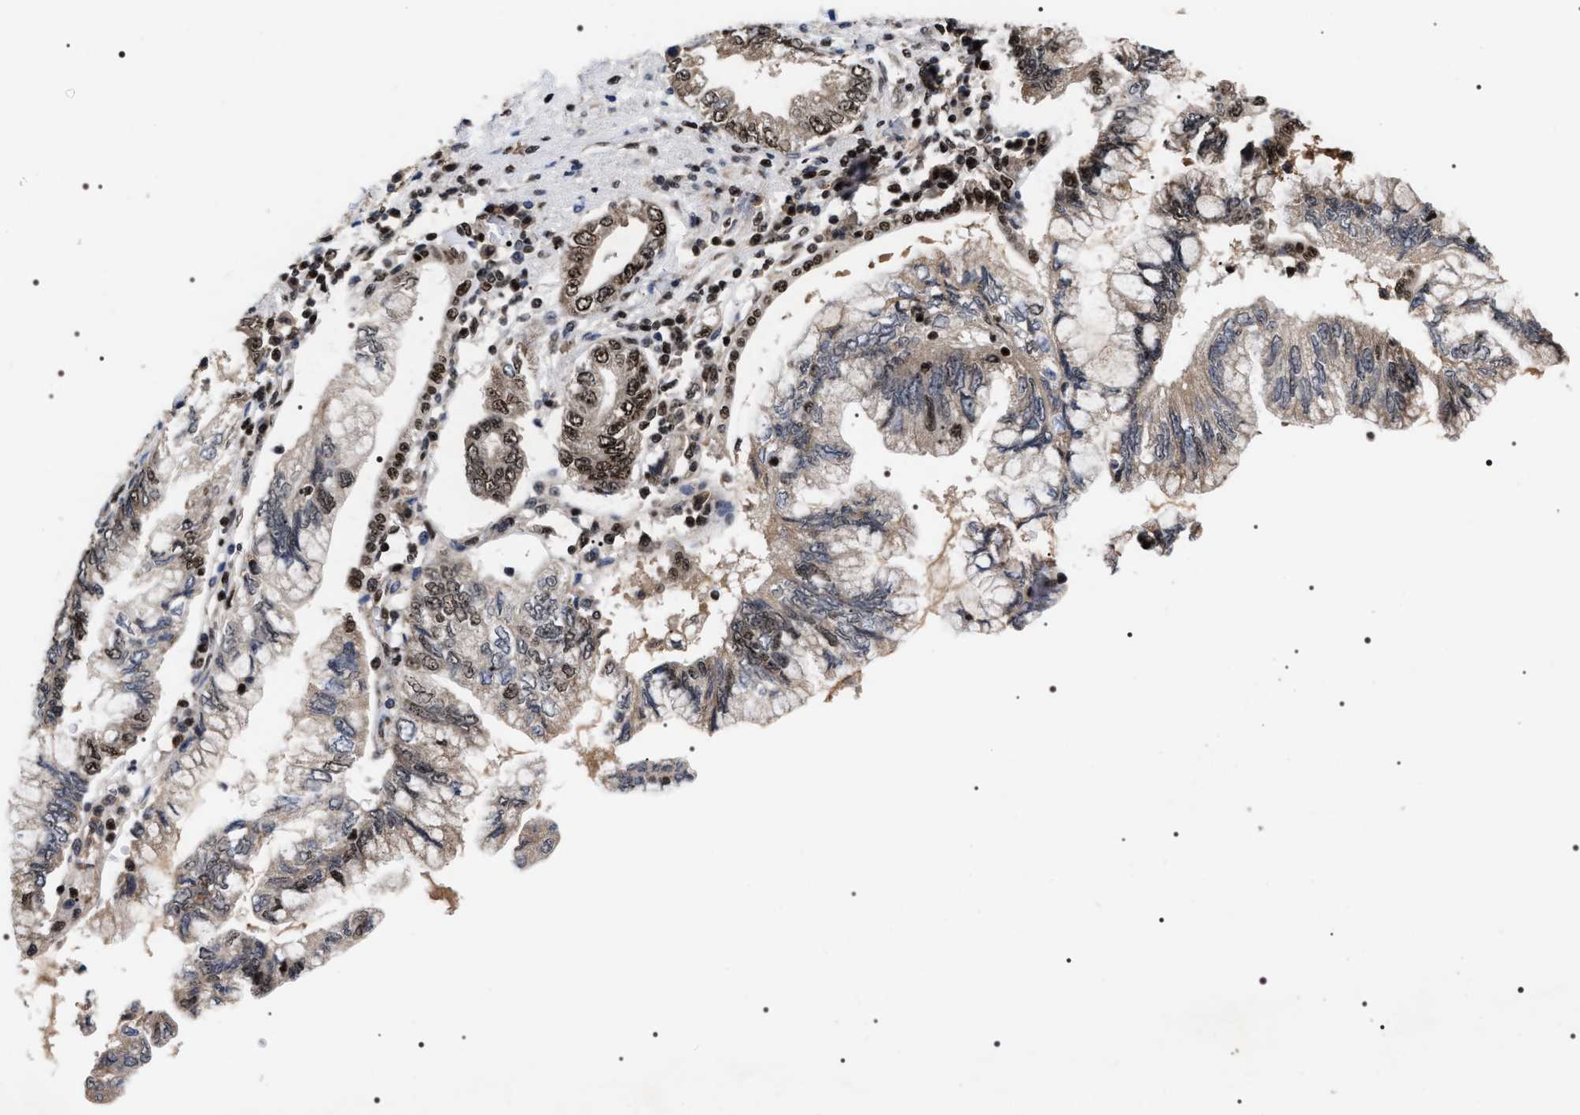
{"staining": {"intensity": "moderate", "quantity": "25%-75%", "location": "nuclear"}, "tissue": "pancreatic cancer", "cell_type": "Tumor cells", "image_type": "cancer", "snomed": [{"axis": "morphology", "description": "Adenocarcinoma, NOS"}, {"axis": "topography", "description": "Pancreas"}], "caption": "About 25%-75% of tumor cells in adenocarcinoma (pancreatic) display moderate nuclear protein expression as visualized by brown immunohistochemical staining.", "gene": "RRP1B", "patient": {"sex": "female", "age": 73}}